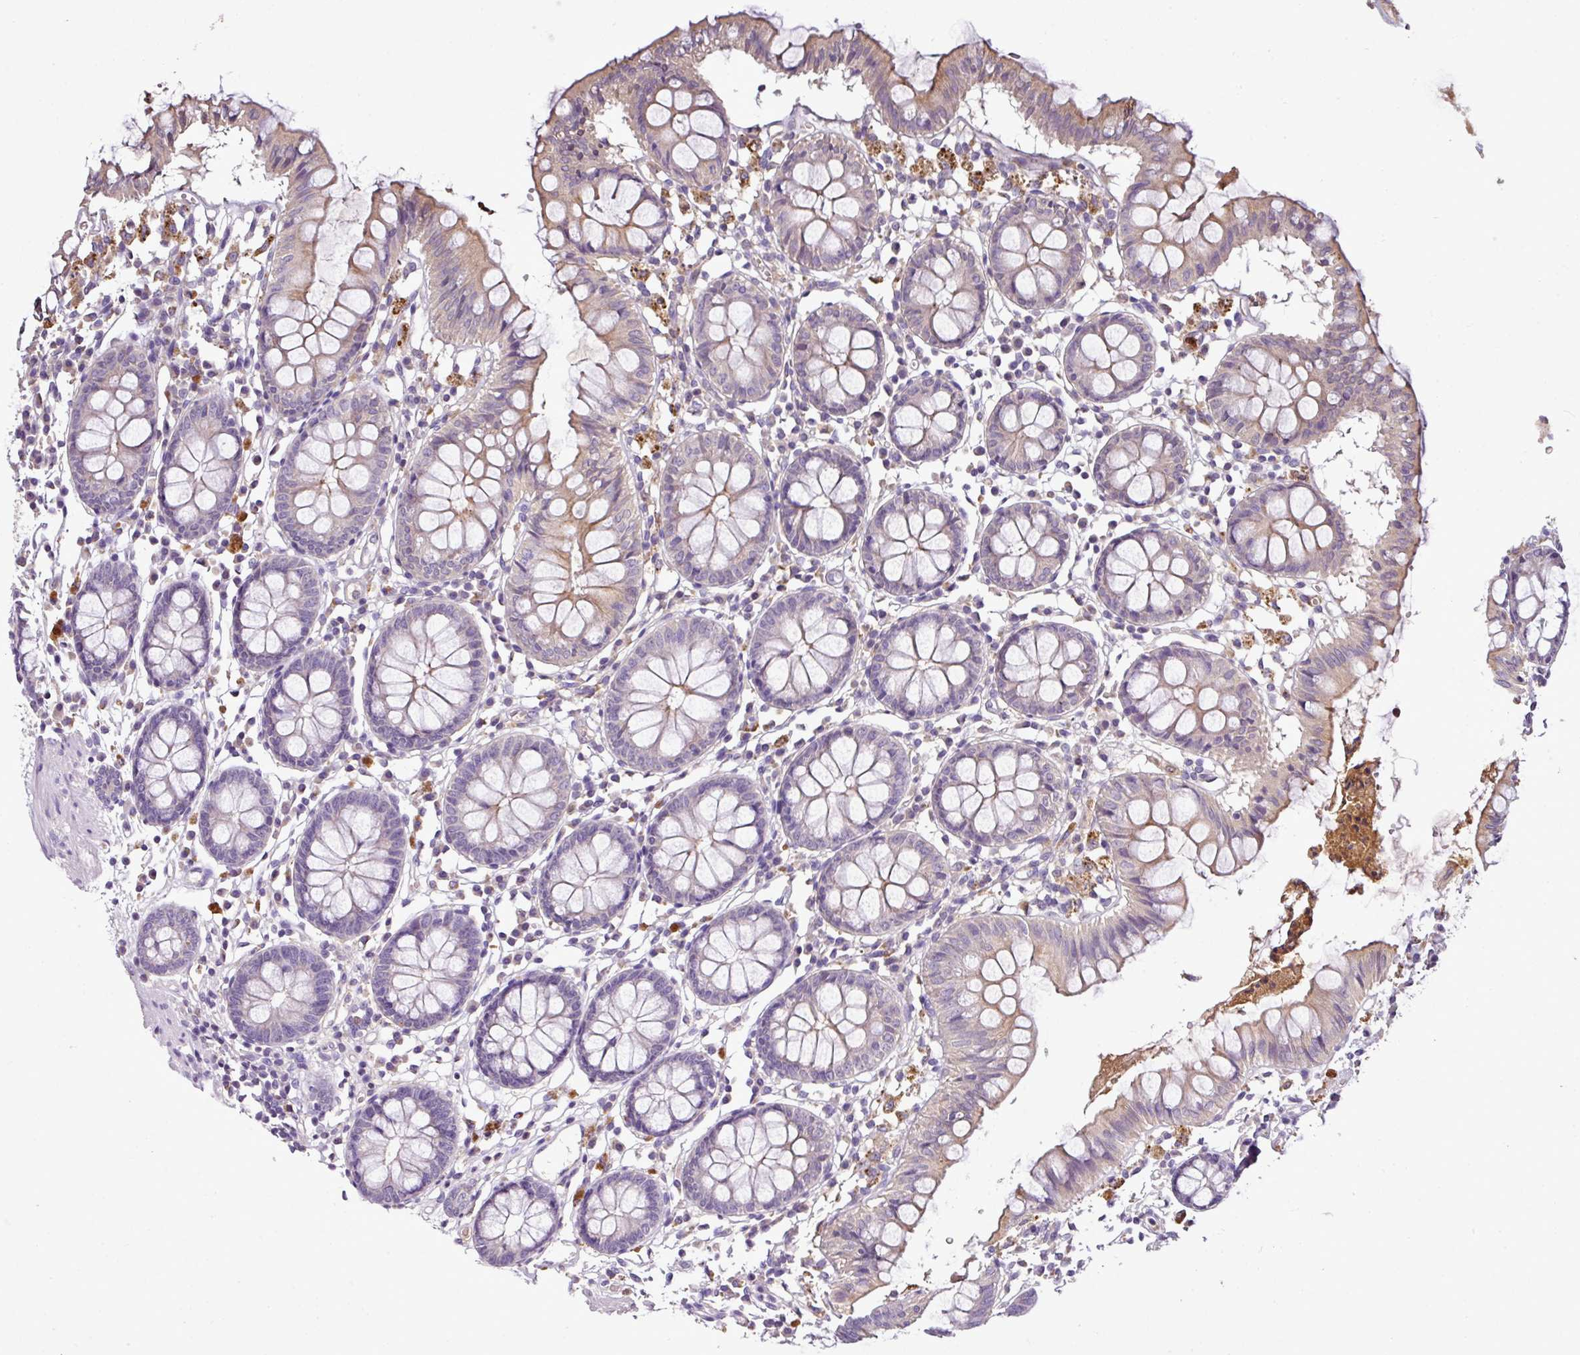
{"staining": {"intensity": "weak", "quantity": "25%-75%", "location": "cytoplasmic/membranous"}, "tissue": "colon", "cell_type": "Endothelial cells", "image_type": "normal", "snomed": [{"axis": "morphology", "description": "Normal tissue, NOS"}, {"axis": "topography", "description": "Colon"}], "caption": "High-power microscopy captured an immunohistochemistry (IHC) micrograph of unremarkable colon, revealing weak cytoplasmic/membranous expression in approximately 25%-75% of endothelial cells.", "gene": "CAB39L", "patient": {"sex": "female", "age": 84}}